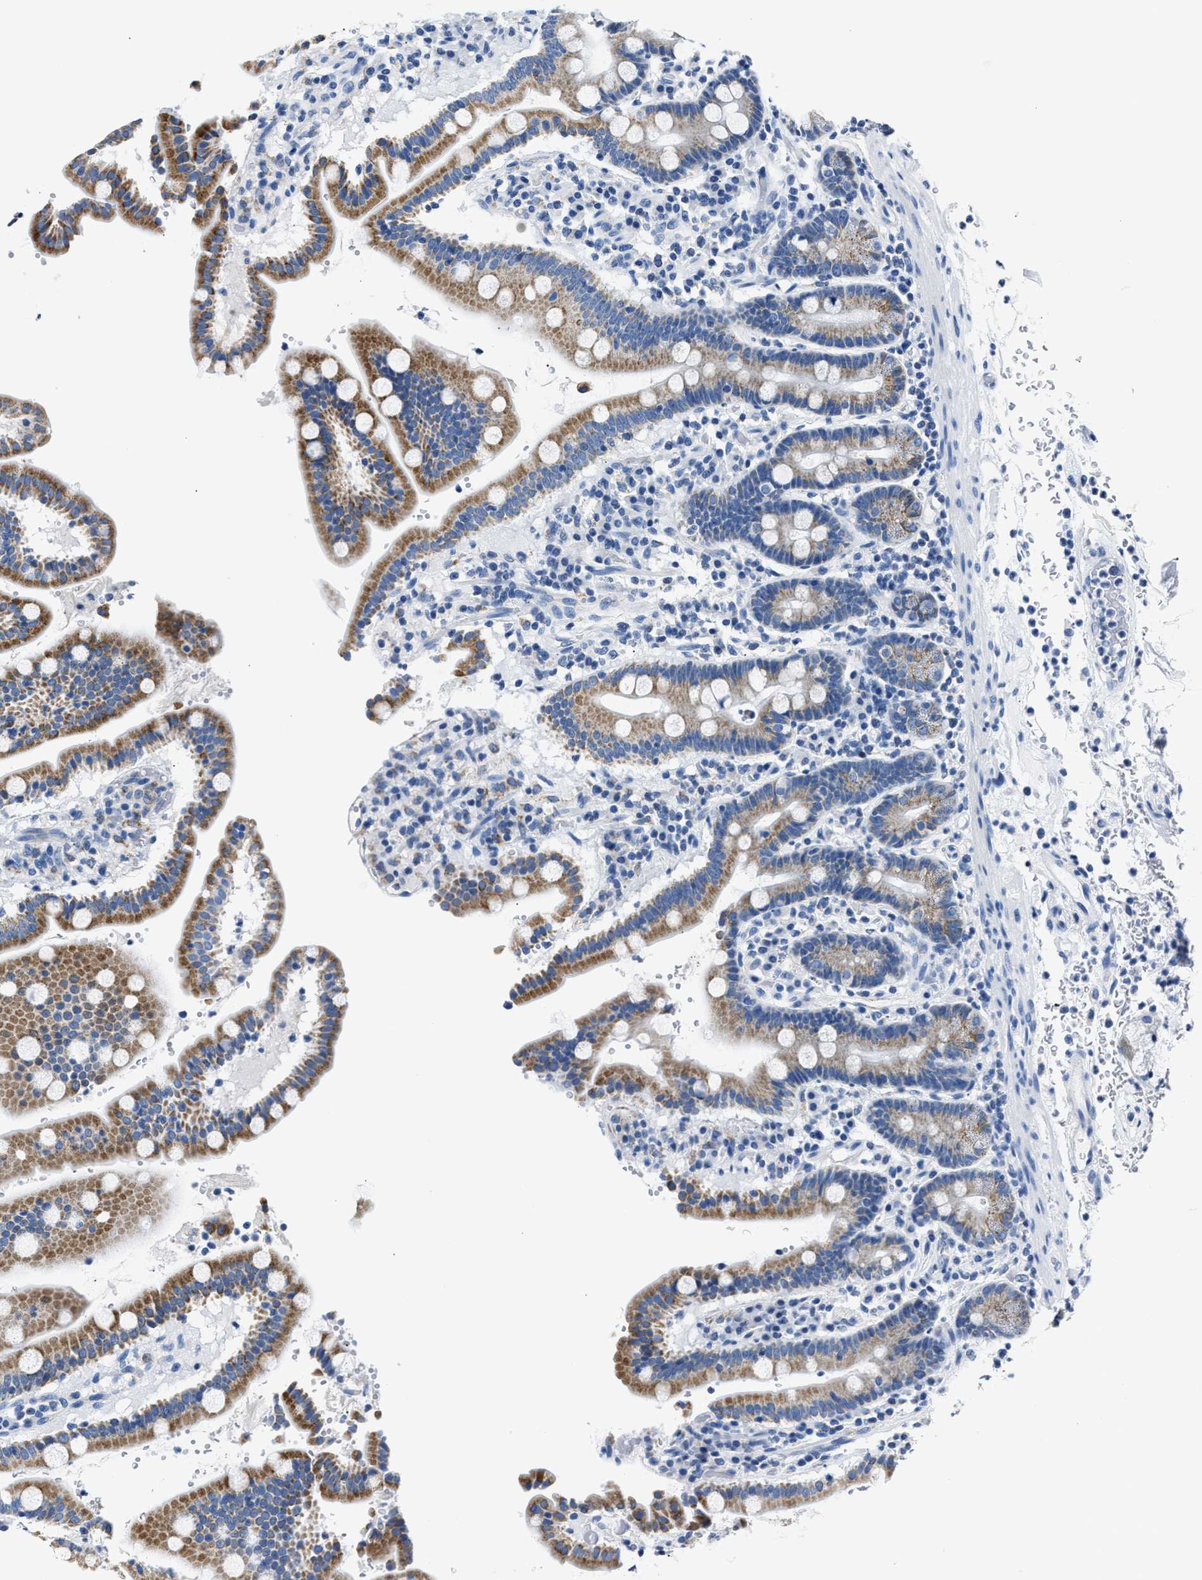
{"staining": {"intensity": "moderate", "quantity": ">75%", "location": "cytoplasmic/membranous"}, "tissue": "duodenum", "cell_type": "Glandular cells", "image_type": "normal", "snomed": [{"axis": "morphology", "description": "Normal tissue, NOS"}, {"axis": "topography", "description": "Small intestine, NOS"}], "caption": "The histopathology image reveals a brown stain indicating the presence of a protein in the cytoplasmic/membranous of glandular cells in duodenum. The staining is performed using DAB brown chromogen to label protein expression. The nuclei are counter-stained blue using hematoxylin.", "gene": "AMACR", "patient": {"sex": "female", "age": 71}}